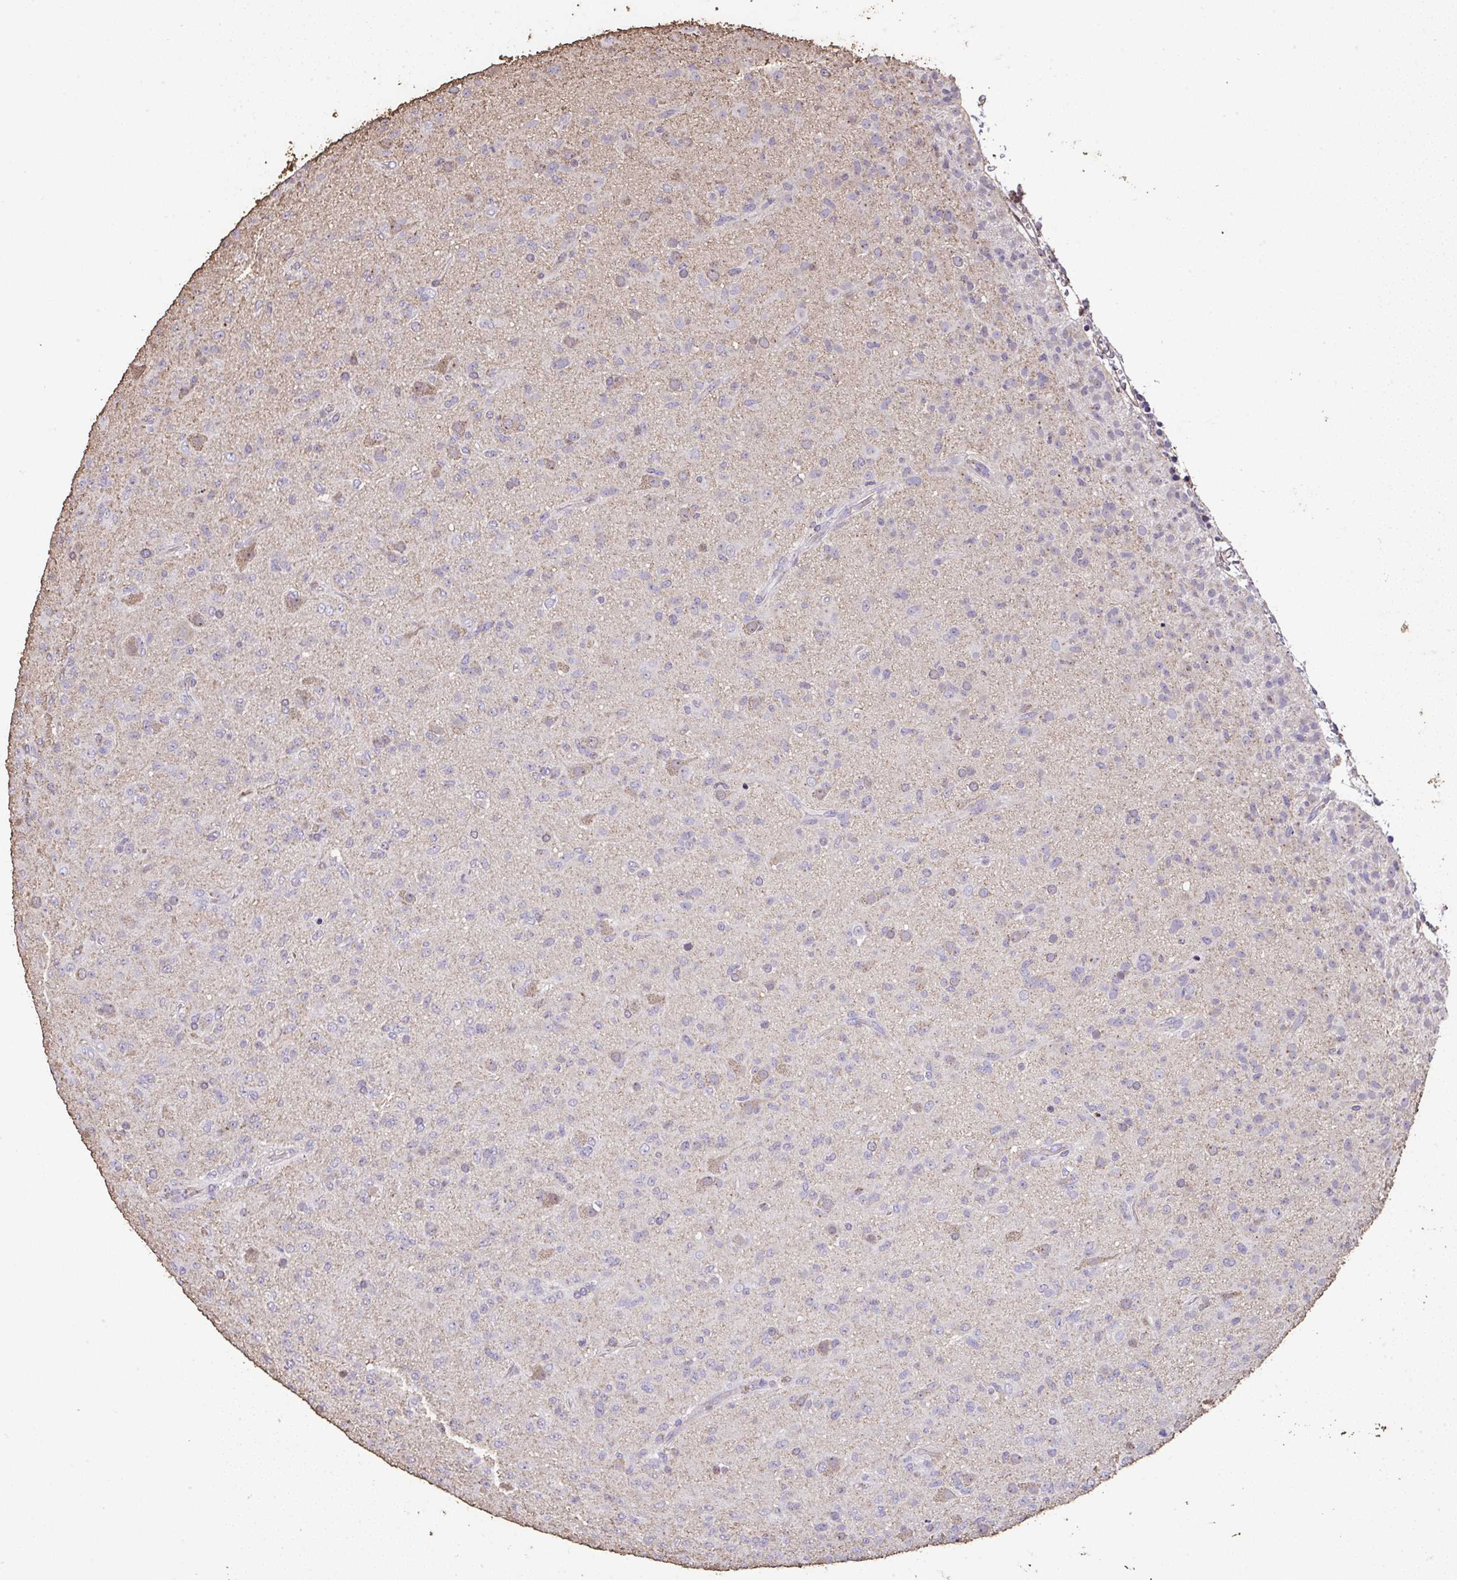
{"staining": {"intensity": "negative", "quantity": "none", "location": "none"}, "tissue": "glioma", "cell_type": "Tumor cells", "image_type": "cancer", "snomed": [{"axis": "morphology", "description": "Glioma, malignant, Low grade"}, {"axis": "topography", "description": "Brain"}], "caption": "Immunohistochemical staining of low-grade glioma (malignant) shows no significant positivity in tumor cells.", "gene": "RUNDC3B", "patient": {"sex": "male", "age": 65}}